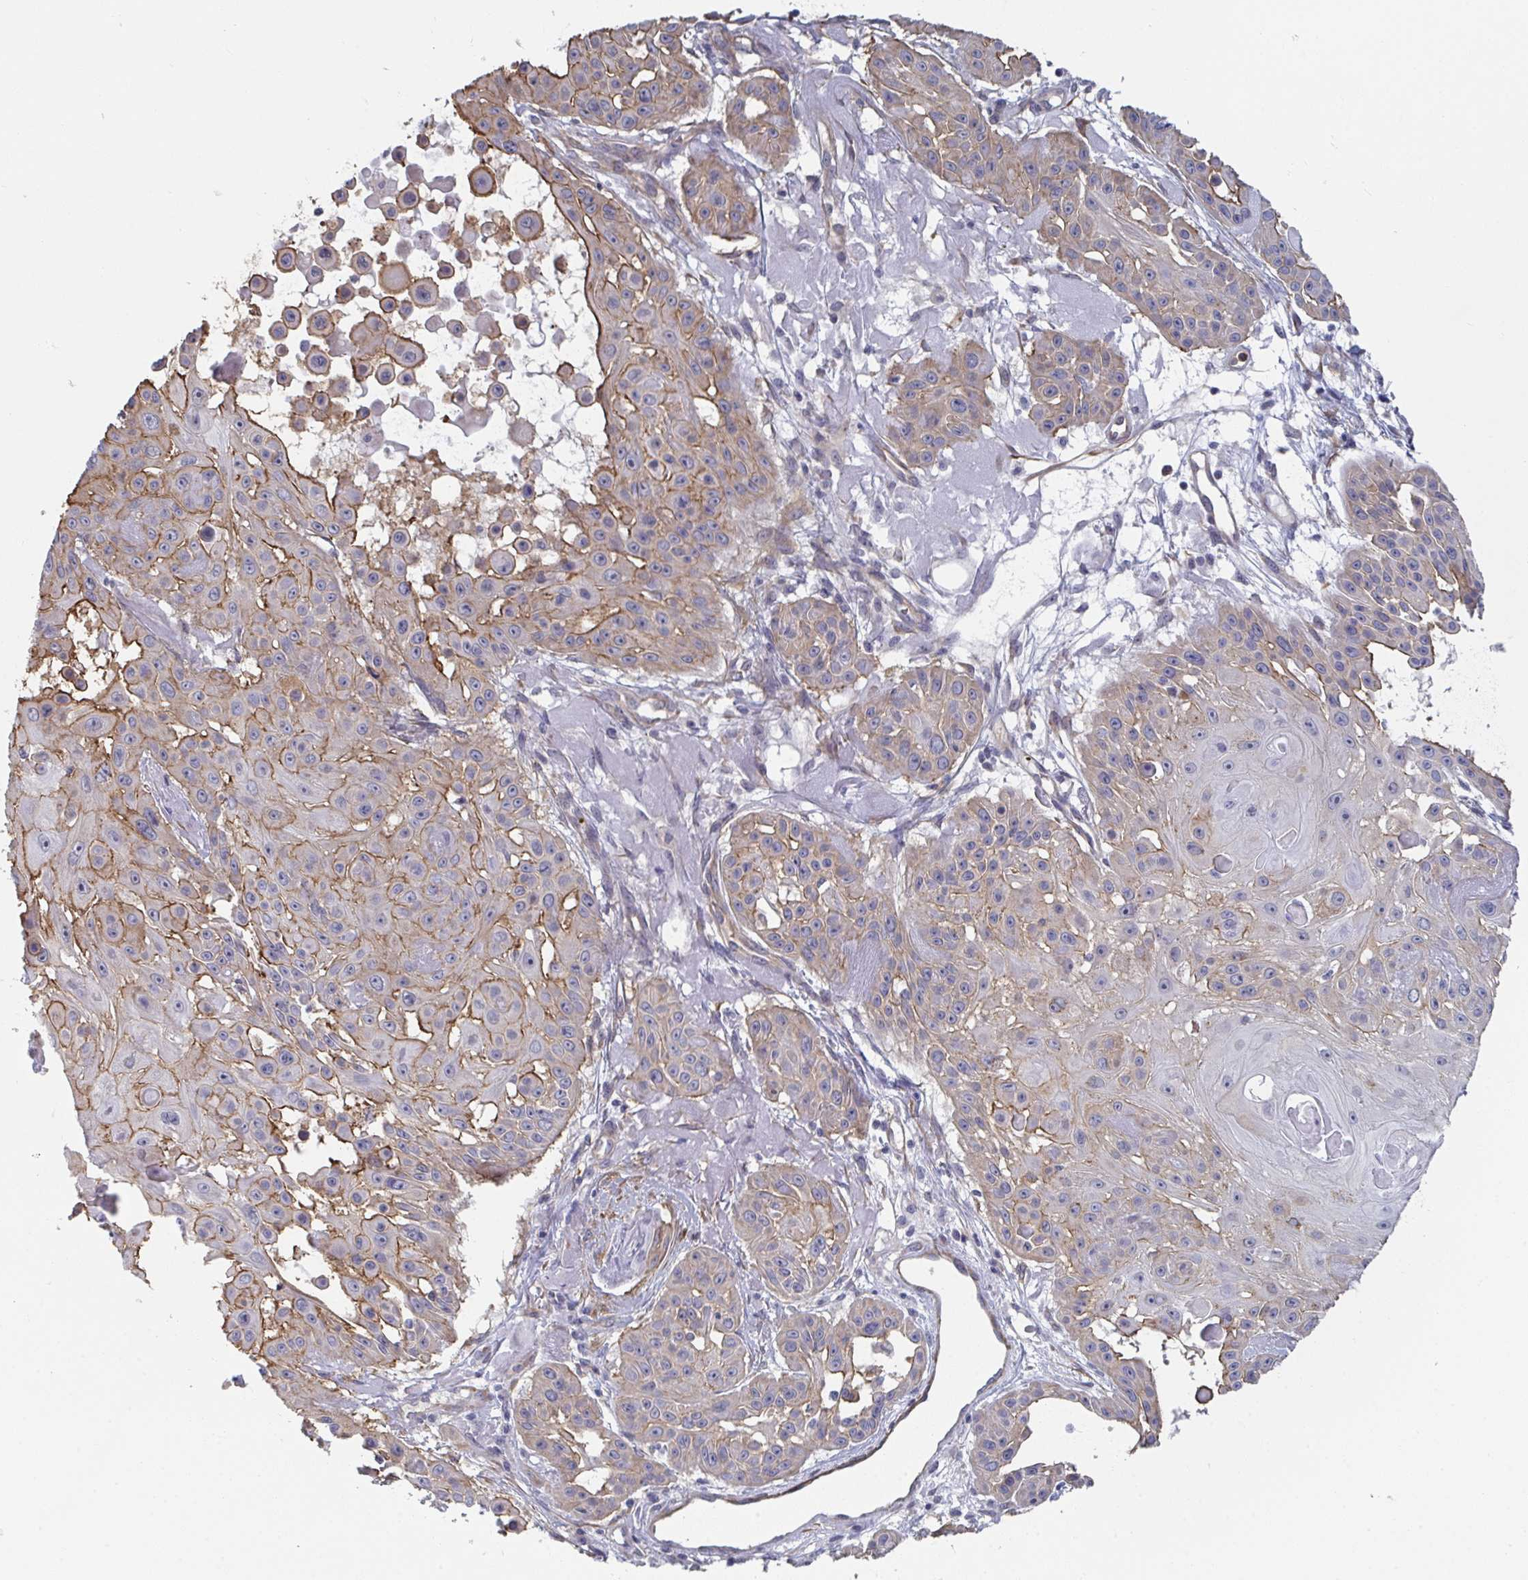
{"staining": {"intensity": "moderate", "quantity": "25%-75%", "location": "cytoplasmic/membranous"}, "tissue": "skin cancer", "cell_type": "Tumor cells", "image_type": "cancer", "snomed": [{"axis": "morphology", "description": "Squamous cell carcinoma, NOS"}, {"axis": "topography", "description": "Skin"}], "caption": "Immunohistochemistry (IHC) staining of squamous cell carcinoma (skin), which displays medium levels of moderate cytoplasmic/membranous staining in approximately 25%-75% of tumor cells indicating moderate cytoplasmic/membranous protein staining. The staining was performed using DAB (brown) for protein detection and nuclei were counterstained in hematoxylin (blue).", "gene": "NEURL4", "patient": {"sex": "male", "age": 91}}